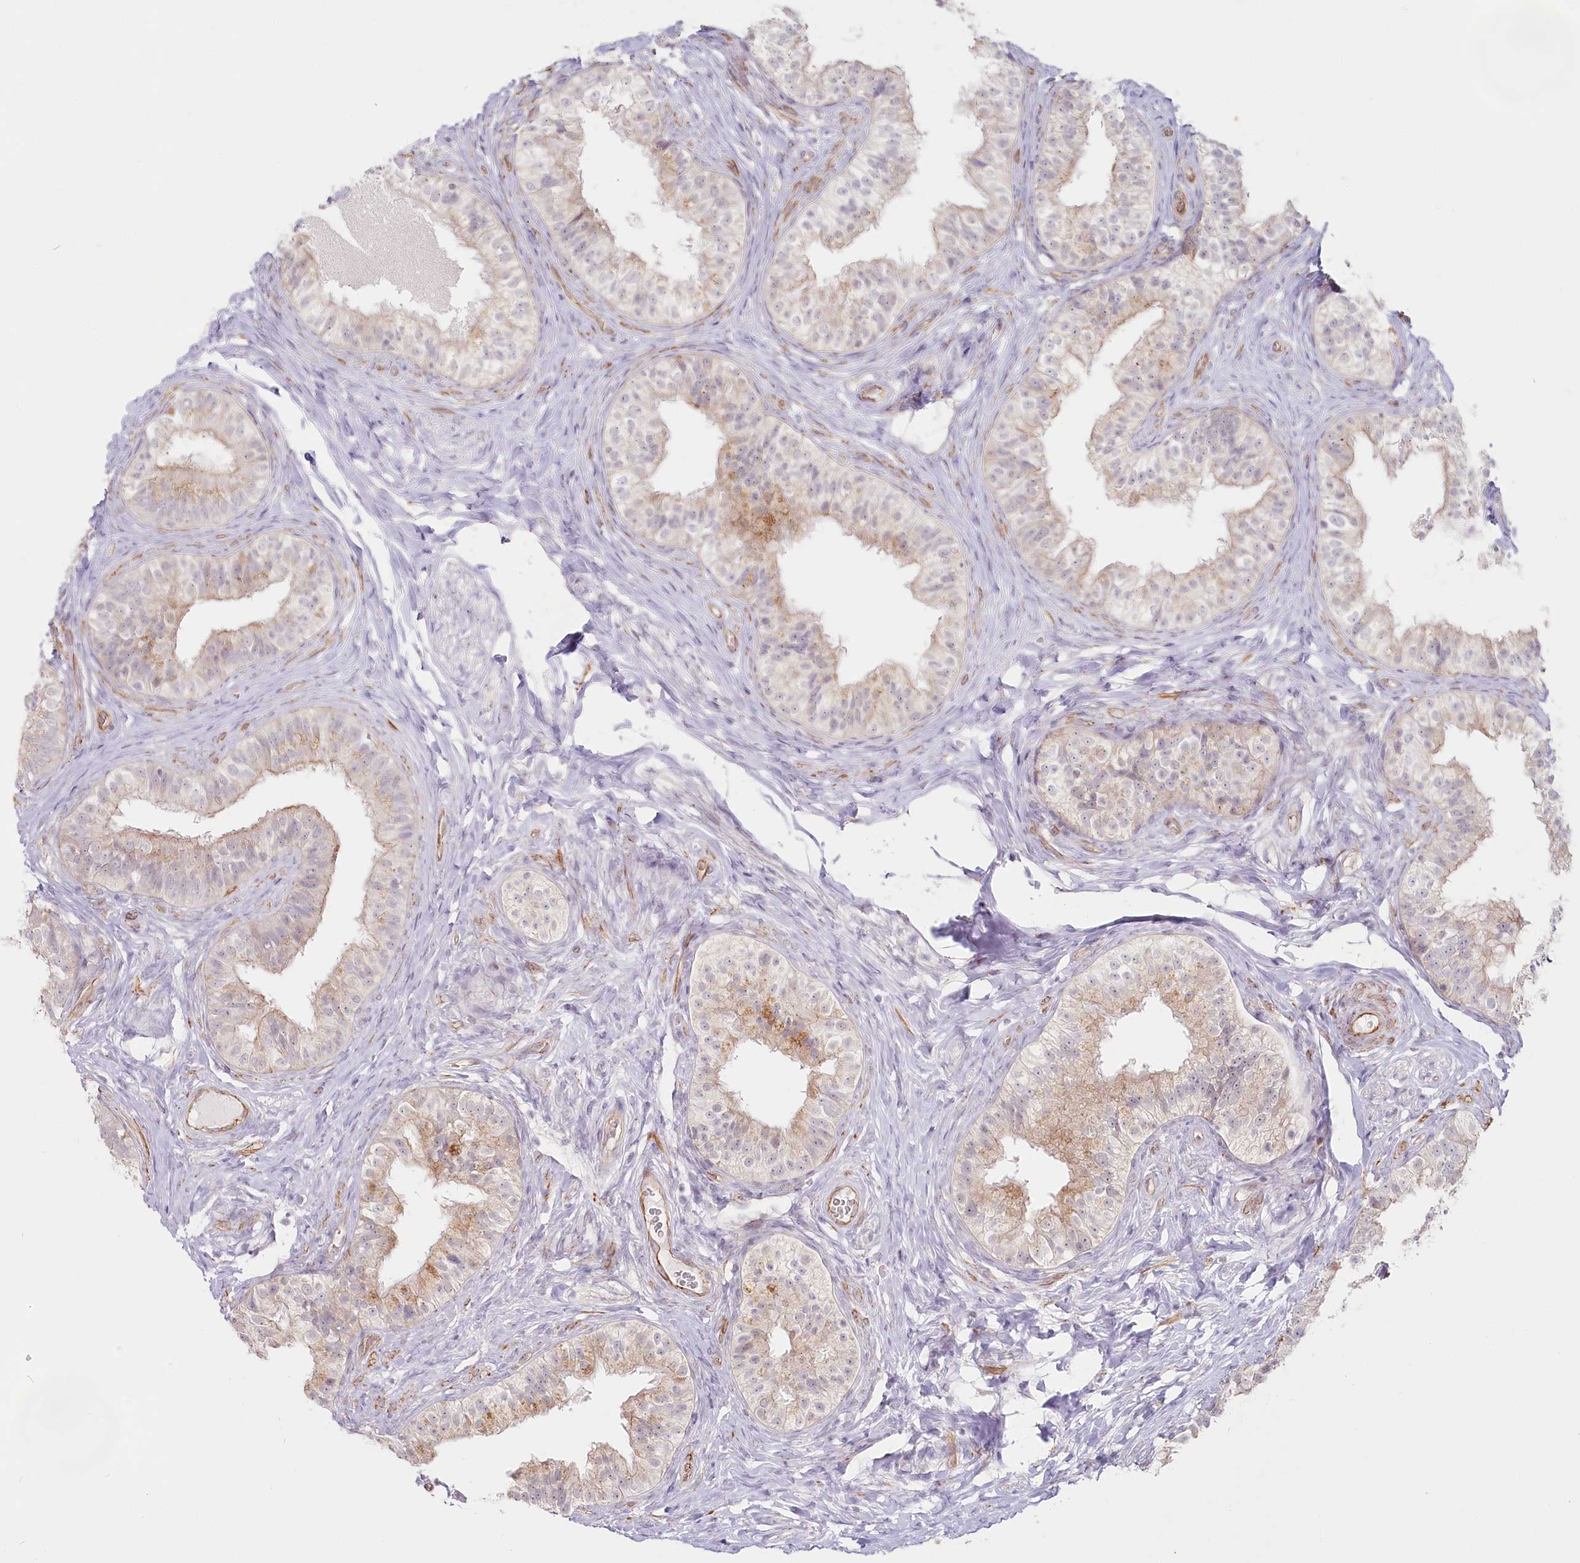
{"staining": {"intensity": "moderate", "quantity": "<25%", "location": "cytoplasmic/membranous"}, "tissue": "epididymis", "cell_type": "Glandular cells", "image_type": "normal", "snomed": [{"axis": "morphology", "description": "Normal tissue, NOS"}, {"axis": "topography", "description": "Epididymis"}], "caption": "Immunohistochemical staining of normal epididymis shows moderate cytoplasmic/membranous protein positivity in about <25% of glandular cells.", "gene": "ABHD8", "patient": {"sex": "male", "age": 49}}